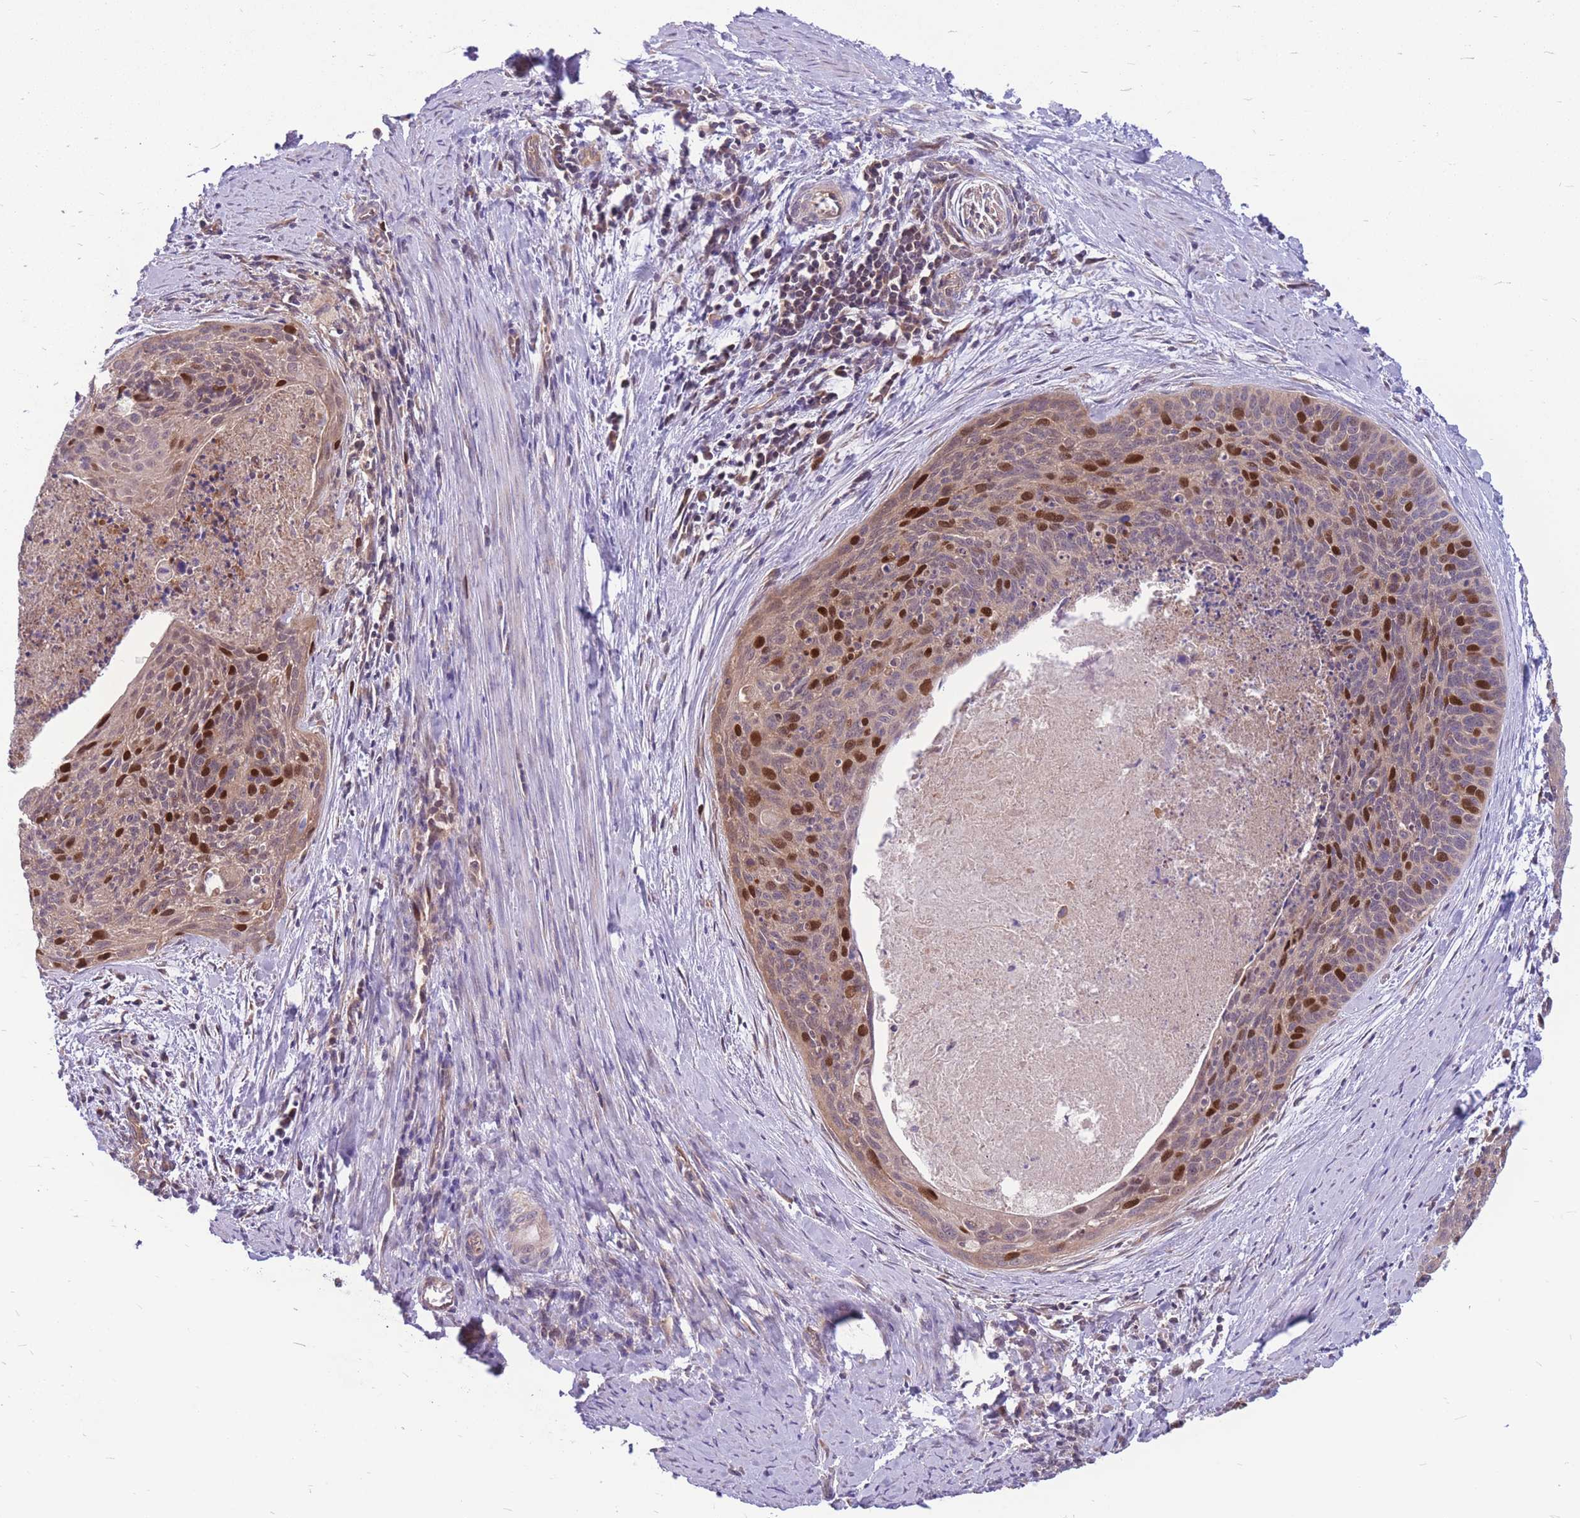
{"staining": {"intensity": "strong", "quantity": "25%-75%", "location": "cytoplasmic/membranous,nuclear"}, "tissue": "cervical cancer", "cell_type": "Tumor cells", "image_type": "cancer", "snomed": [{"axis": "morphology", "description": "Squamous cell carcinoma, NOS"}, {"axis": "topography", "description": "Cervix"}], "caption": "Squamous cell carcinoma (cervical) was stained to show a protein in brown. There is high levels of strong cytoplasmic/membranous and nuclear staining in approximately 25%-75% of tumor cells.", "gene": "GMNN", "patient": {"sex": "female", "age": 55}}